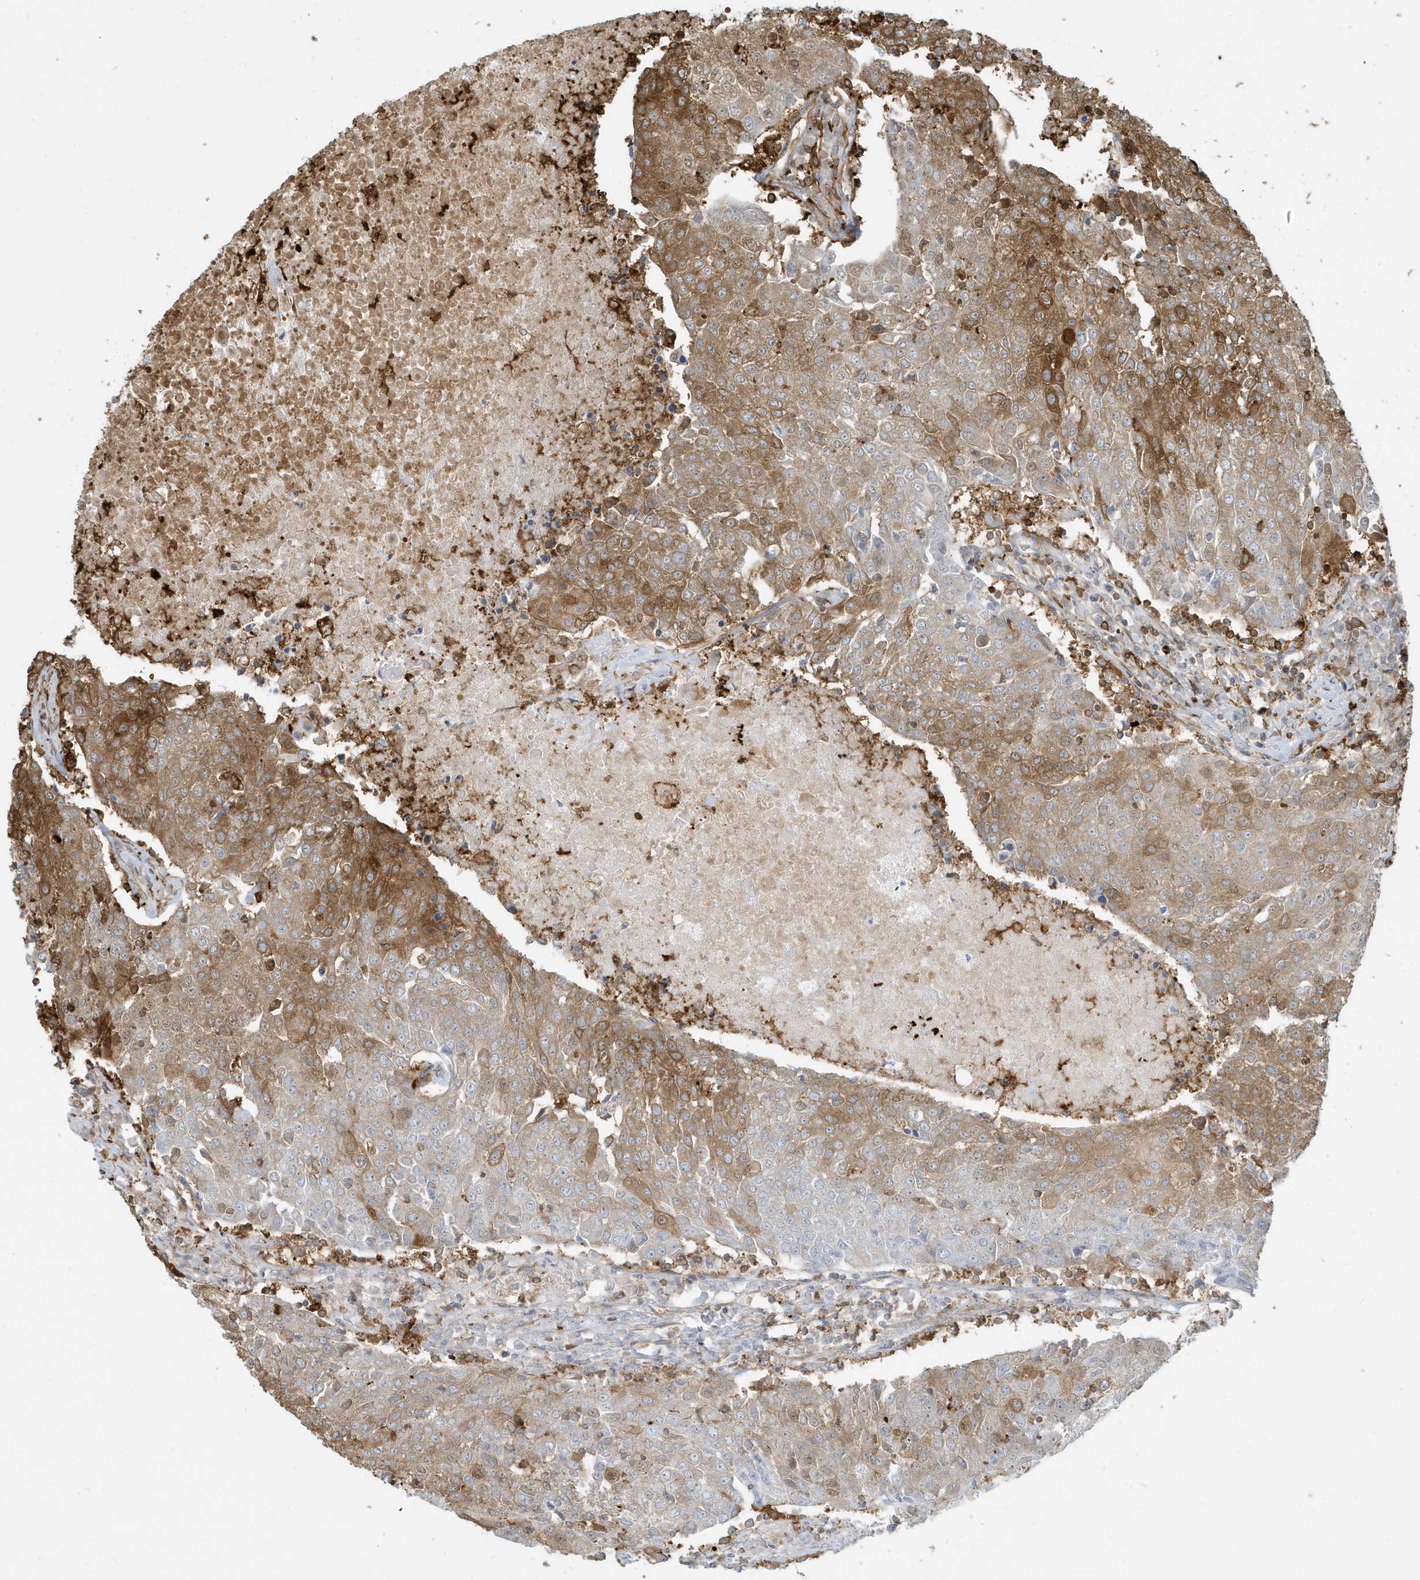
{"staining": {"intensity": "moderate", "quantity": ">75%", "location": "cytoplasmic/membranous"}, "tissue": "urothelial cancer", "cell_type": "Tumor cells", "image_type": "cancer", "snomed": [{"axis": "morphology", "description": "Urothelial carcinoma, High grade"}, {"axis": "topography", "description": "Urinary bladder"}], "caption": "DAB (3,3'-diaminobenzidine) immunohistochemical staining of high-grade urothelial carcinoma demonstrates moderate cytoplasmic/membranous protein expression in about >75% of tumor cells.", "gene": "CLCN6", "patient": {"sex": "female", "age": 85}}